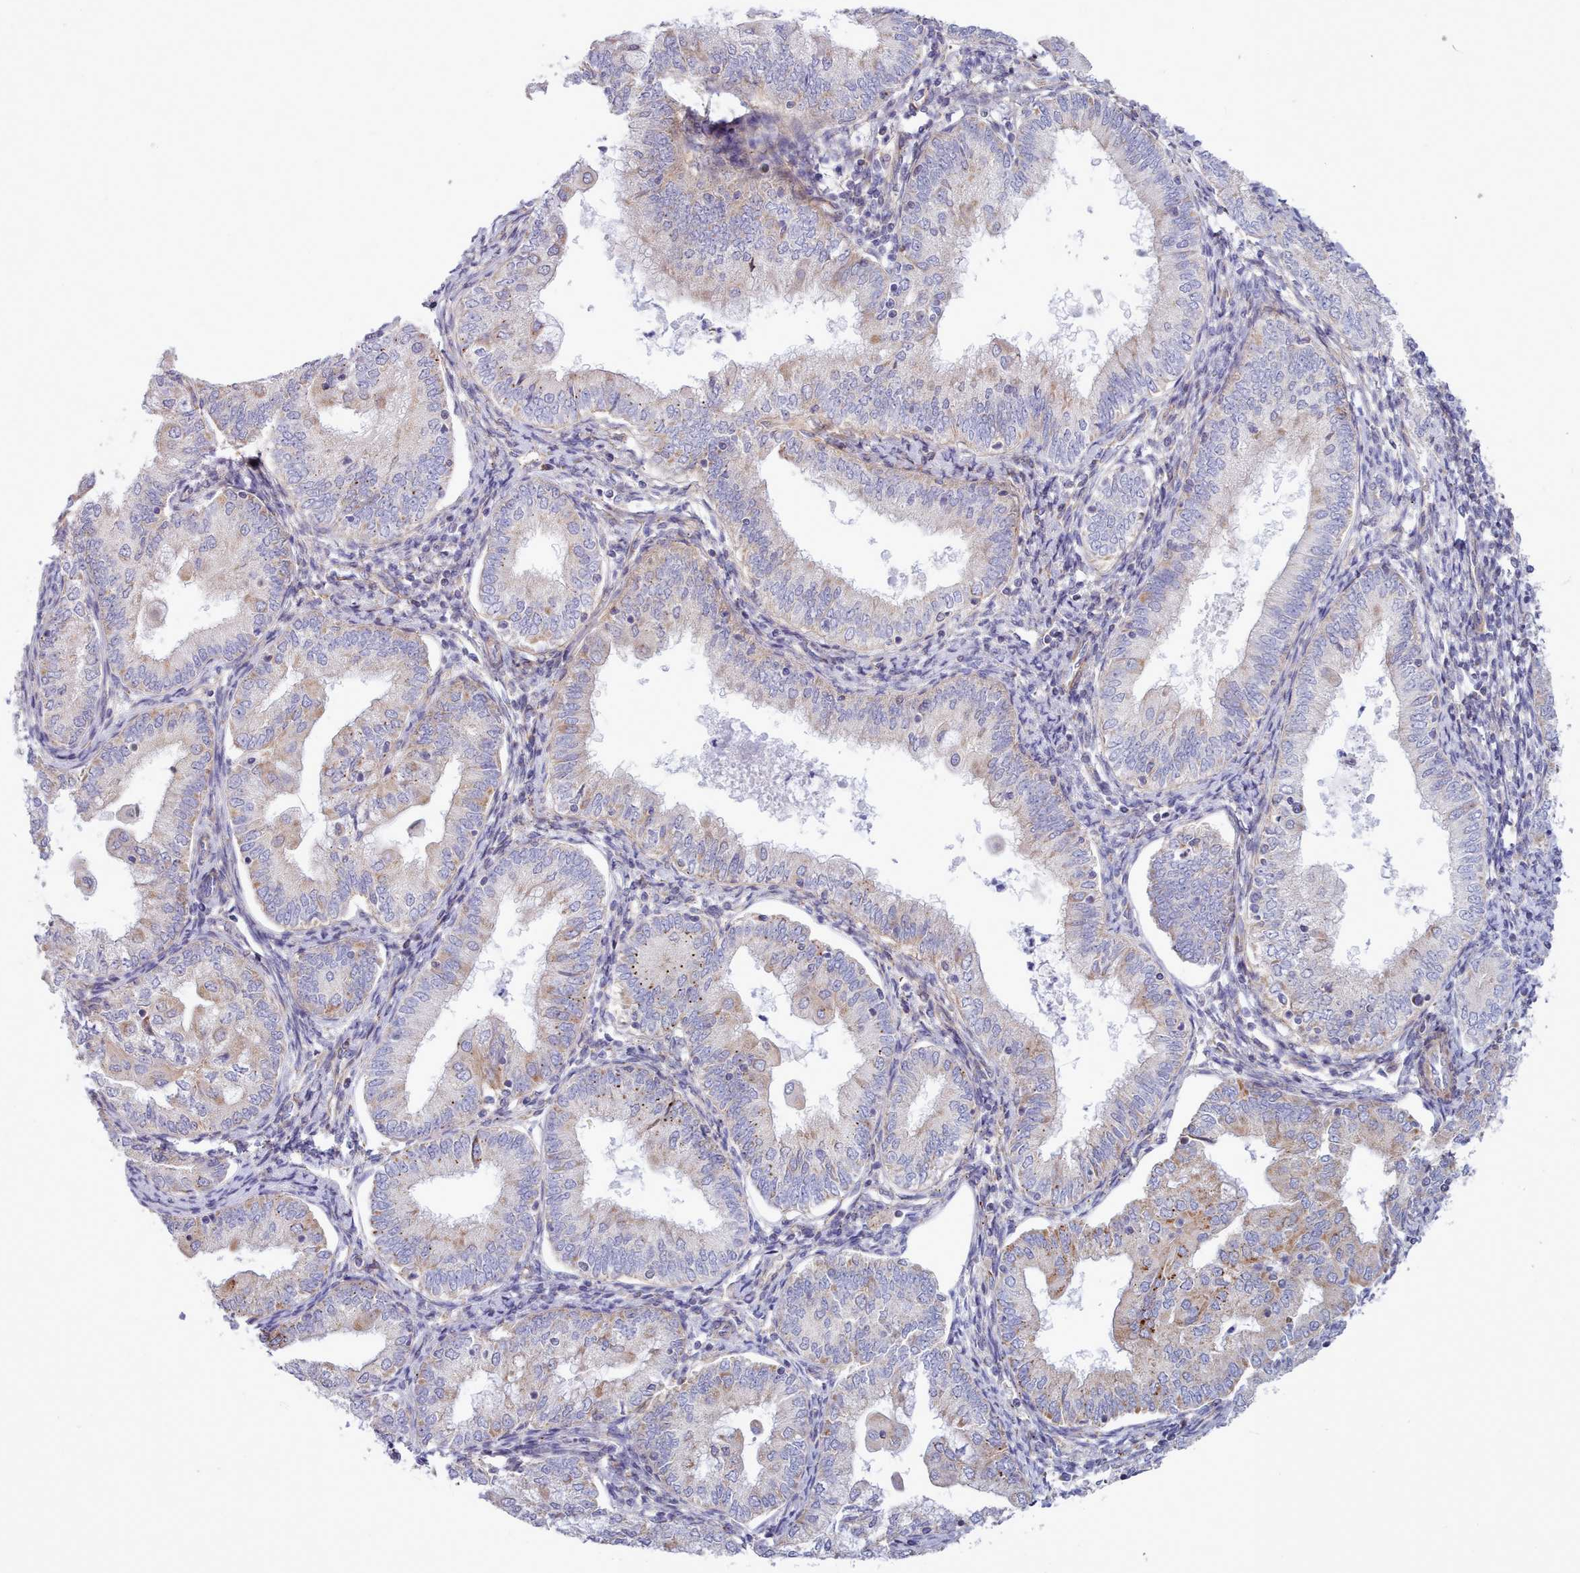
{"staining": {"intensity": "moderate", "quantity": "<25%", "location": "cytoplasmic/membranous"}, "tissue": "endometrial cancer", "cell_type": "Tumor cells", "image_type": "cancer", "snomed": [{"axis": "morphology", "description": "Adenocarcinoma, NOS"}, {"axis": "topography", "description": "Endometrium"}], "caption": "The image exhibits immunohistochemical staining of endometrial cancer. There is moderate cytoplasmic/membranous positivity is present in about <25% of tumor cells.", "gene": "MRPL21", "patient": {"sex": "female", "age": 55}}